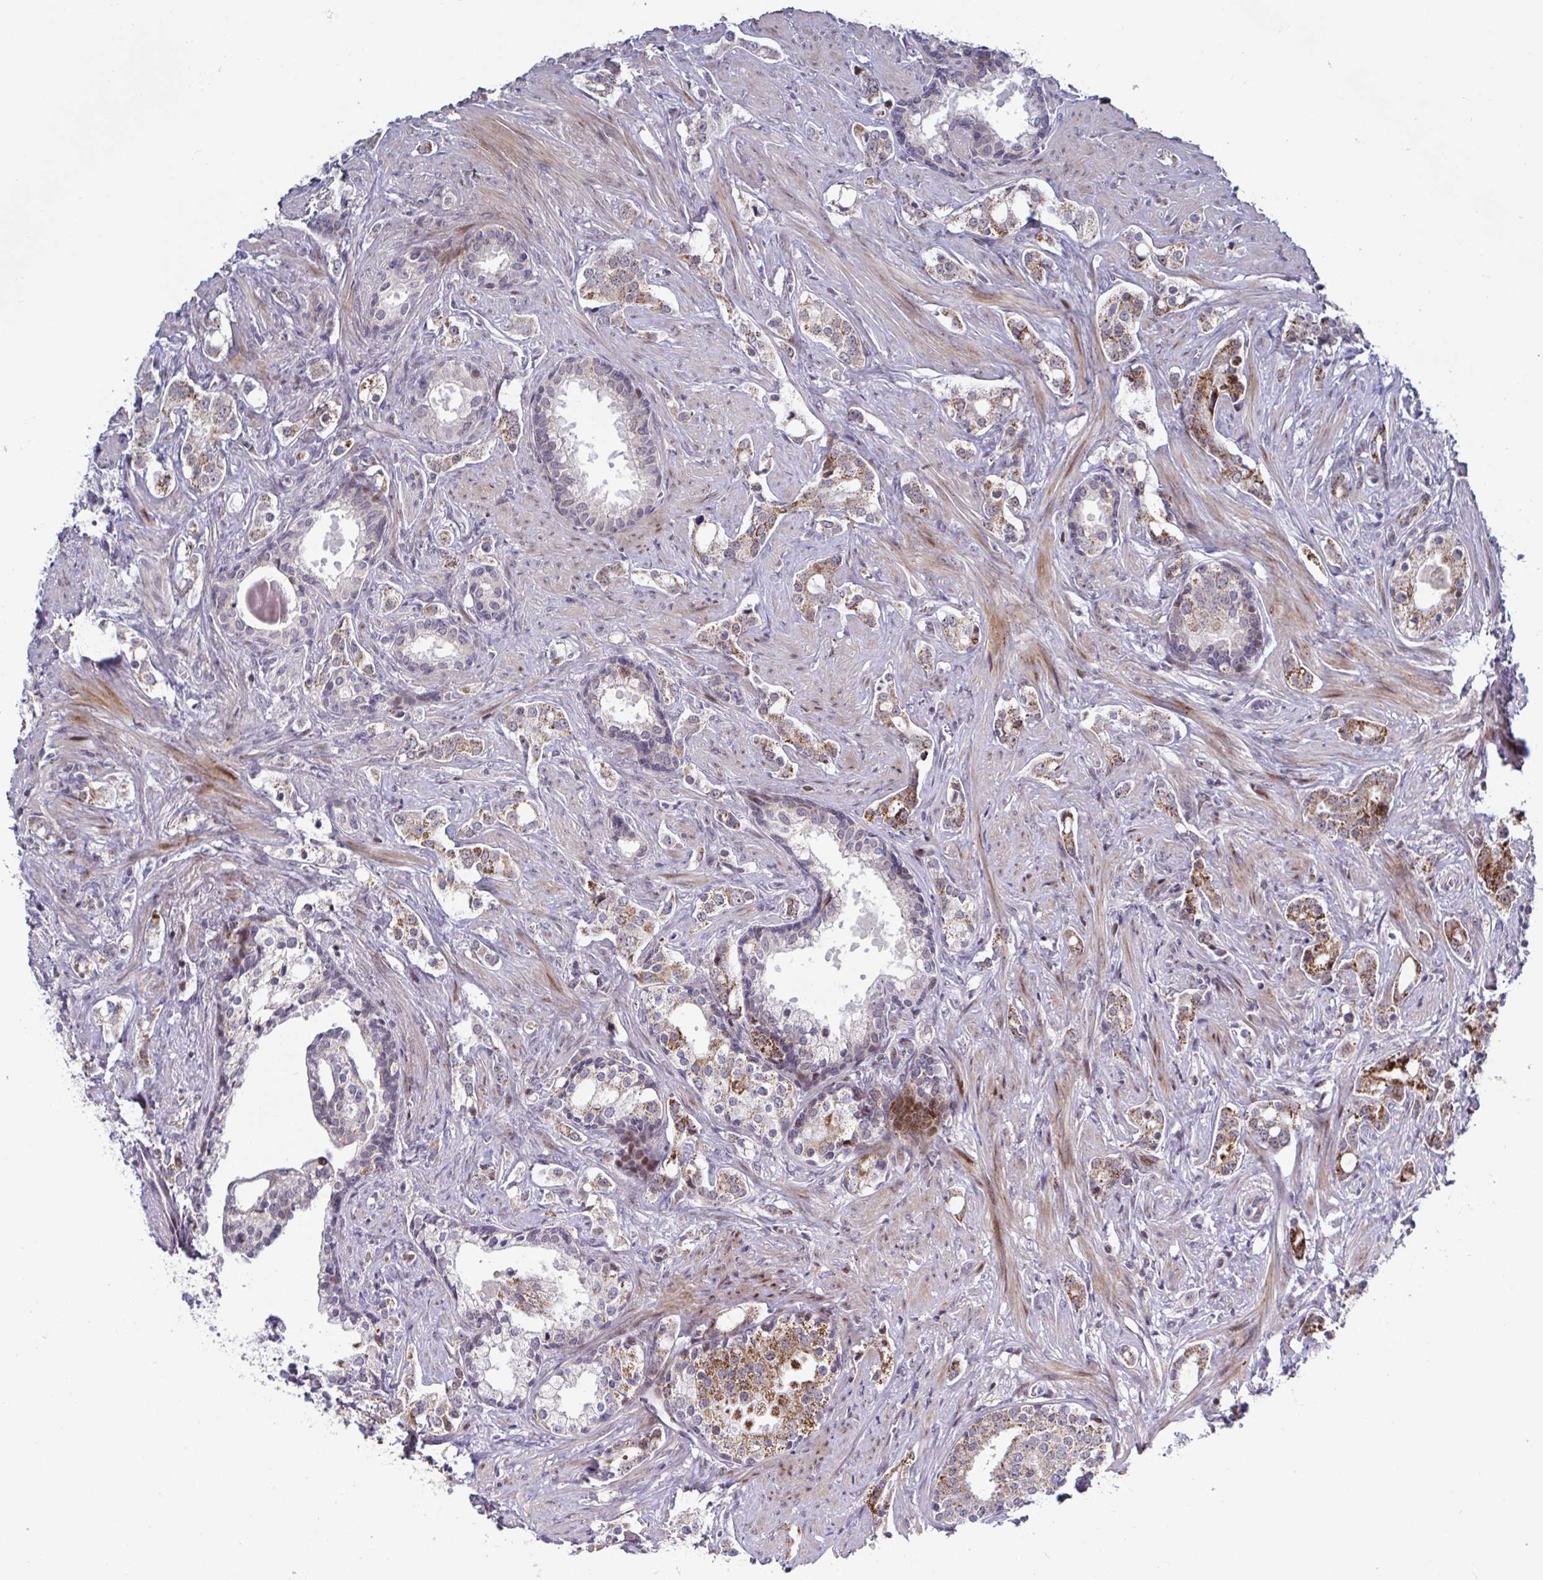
{"staining": {"intensity": "moderate", "quantity": "<25%", "location": "cytoplasmic/membranous"}, "tissue": "prostate cancer", "cell_type": "Tumor cells", "image_type": "cancer", "snomed": [{"axis": "morphology", "description": "Adenocarcinoma, Medium grade"}, {"axis": "topography", "description": "Prostate"}], "caption": "Human prostate cancer (medium-grade adenocarcinoma) stained with a protein marker shows moderate staining in tumor cells.", "gene": "DZIP1", "patient": {"sex": "male", "age": 57}}